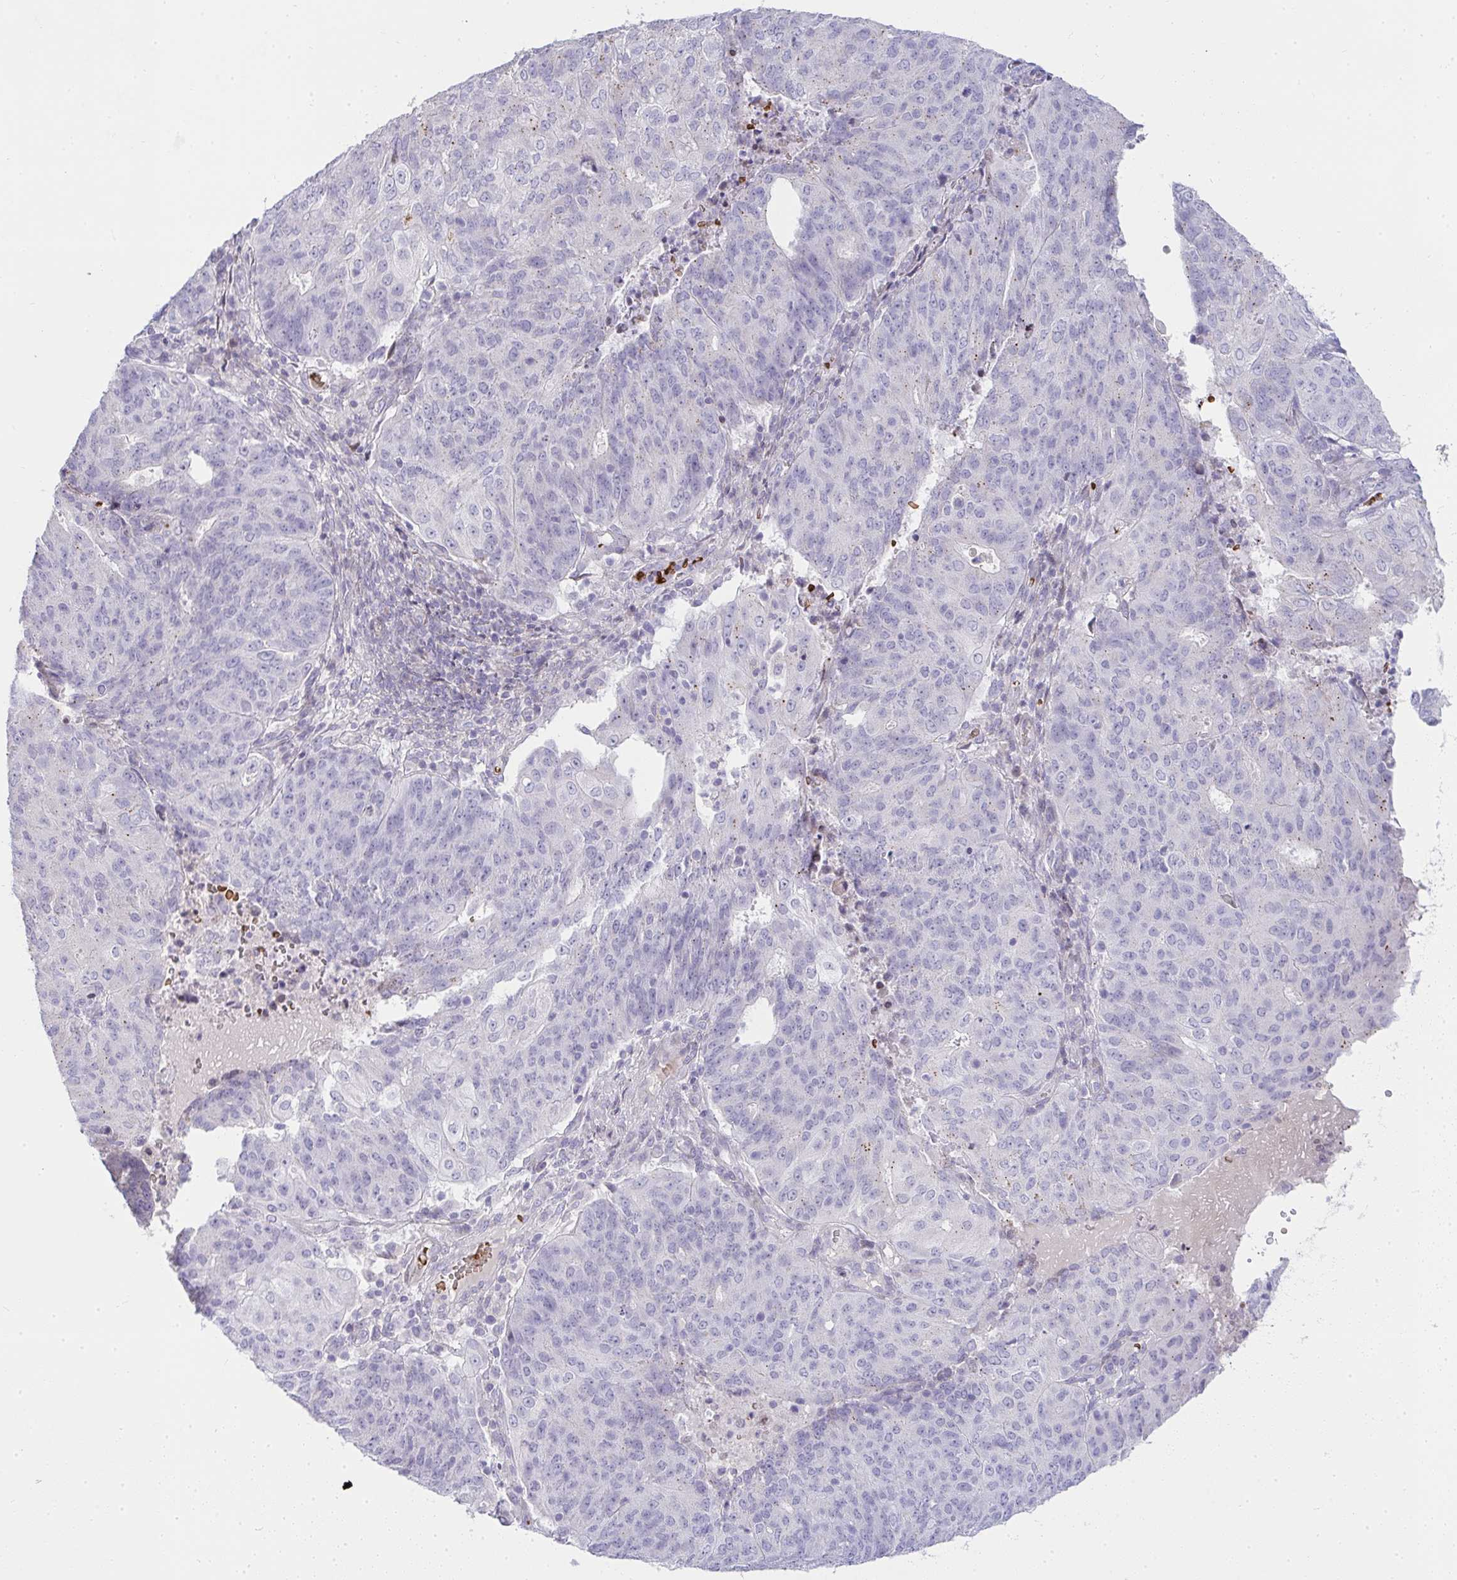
{"staining": {"intensity": "negative", "quantity": "none", "location": "none"}, "tissue": "endometrial cancer", "cell_type": "Tumor cells", "image_type": "cancer", "snomed": [{"axis": "morphology", "description": "Adenocarcinoma, NOS"}, {"axis": "topography", "description": "Endometrium"}], "caption": "This micrograph is of adenocarcinoma (endometrial) stained with immunohistochemistry (IHC) to label a protein in brown with the nuclei are counter-stained blue. There is no expression in tumor cells.", "gene": "ZNF182", "patient": {"sex": "female", "age": 82}}